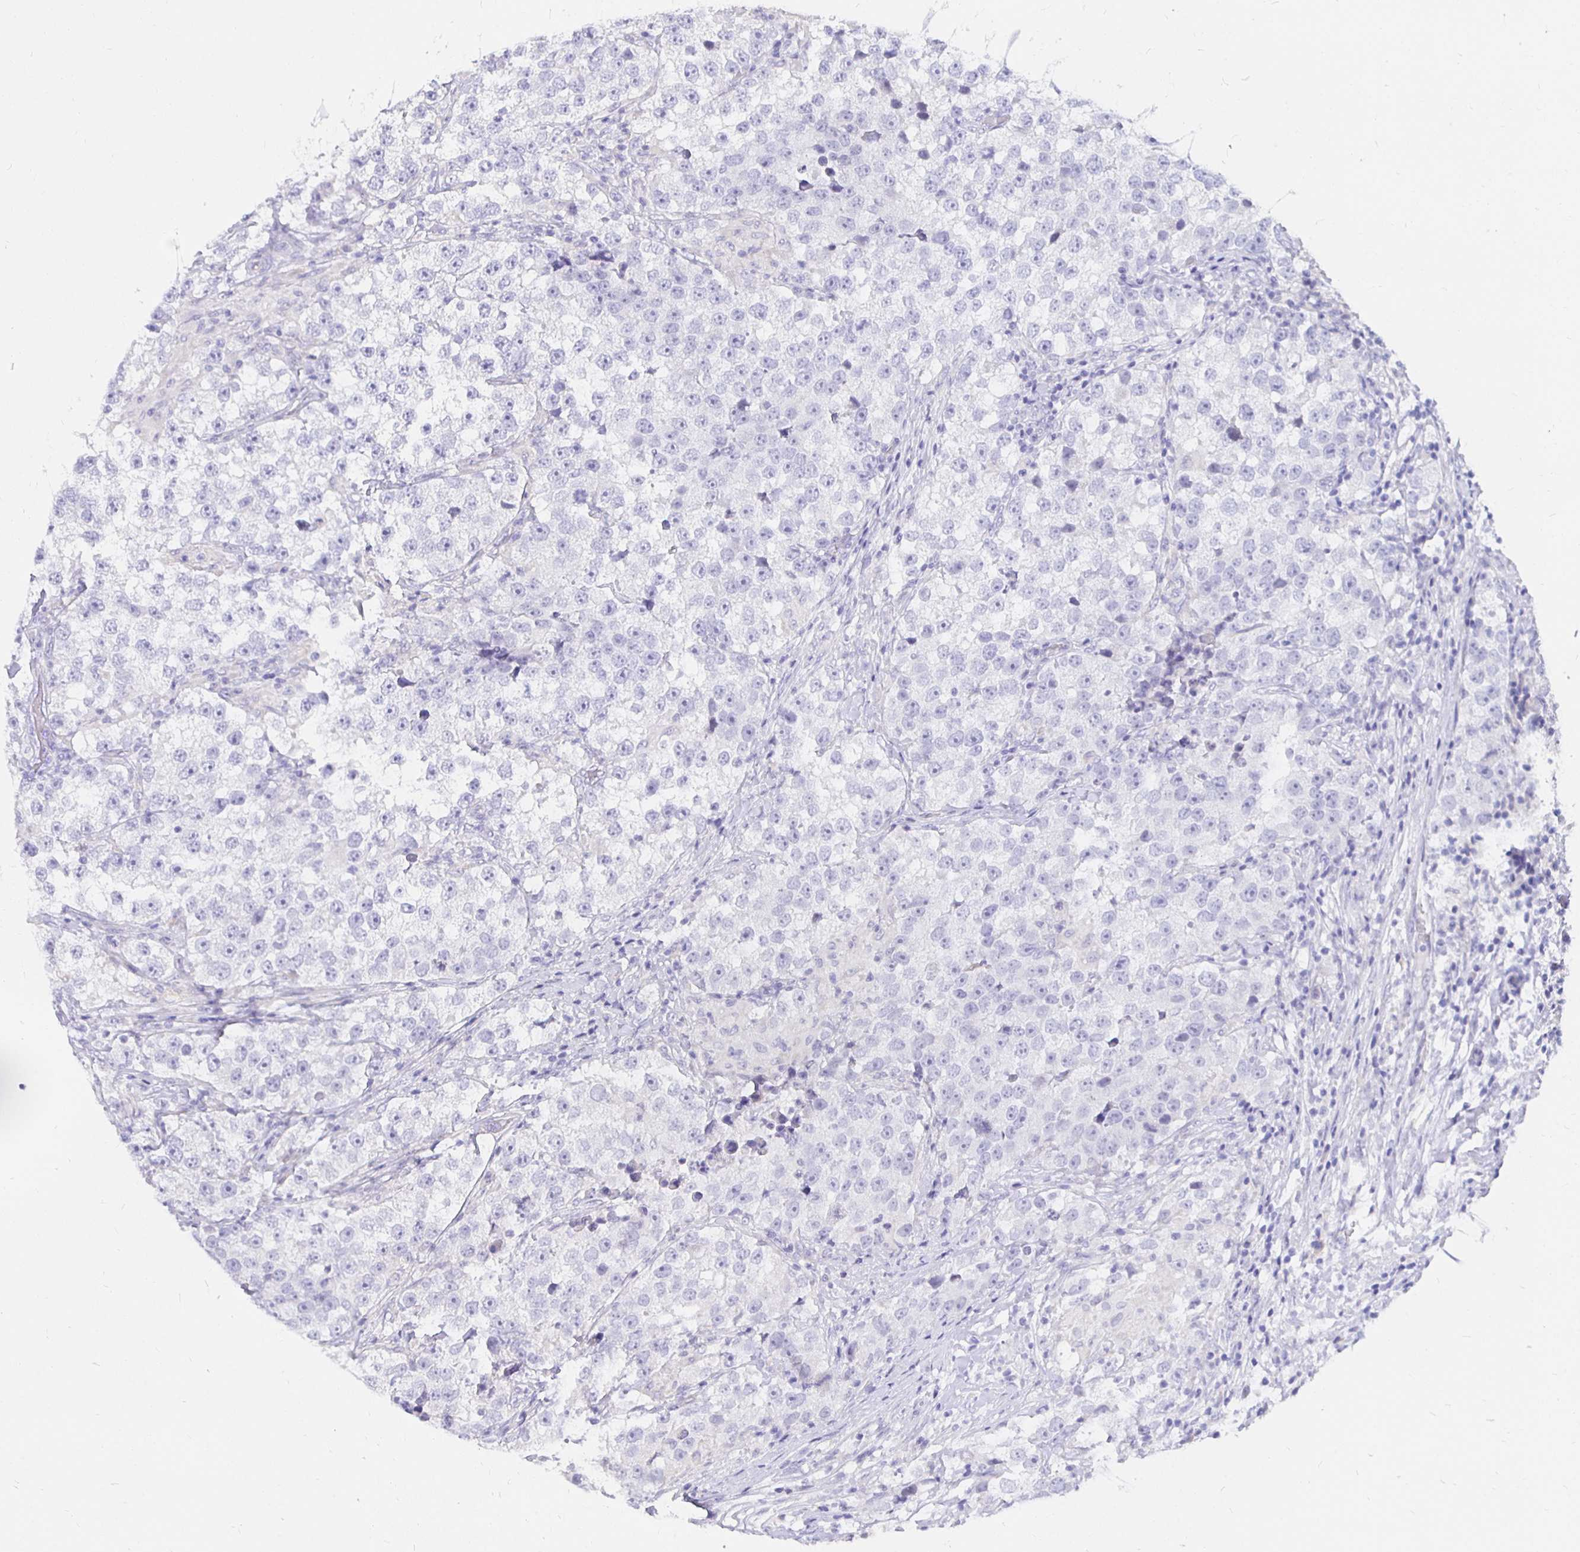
{"staining": {"intensity": "negative", "quantity": "none", "location": "none"}, "tissue": "testis cancer", "cell_type": "Tumor cells", "image_type": "cancer", "snomed": [{"axis": "morphology", "description": "Seminoma, NOS"}, {"axis": "topography", "description": "Testis"}], "caption": "Image shows no significant protein staining in tumor cells of seminoma (testis).", "gene": "UMOD", "patient": {"sex": "male", "age": 46}}